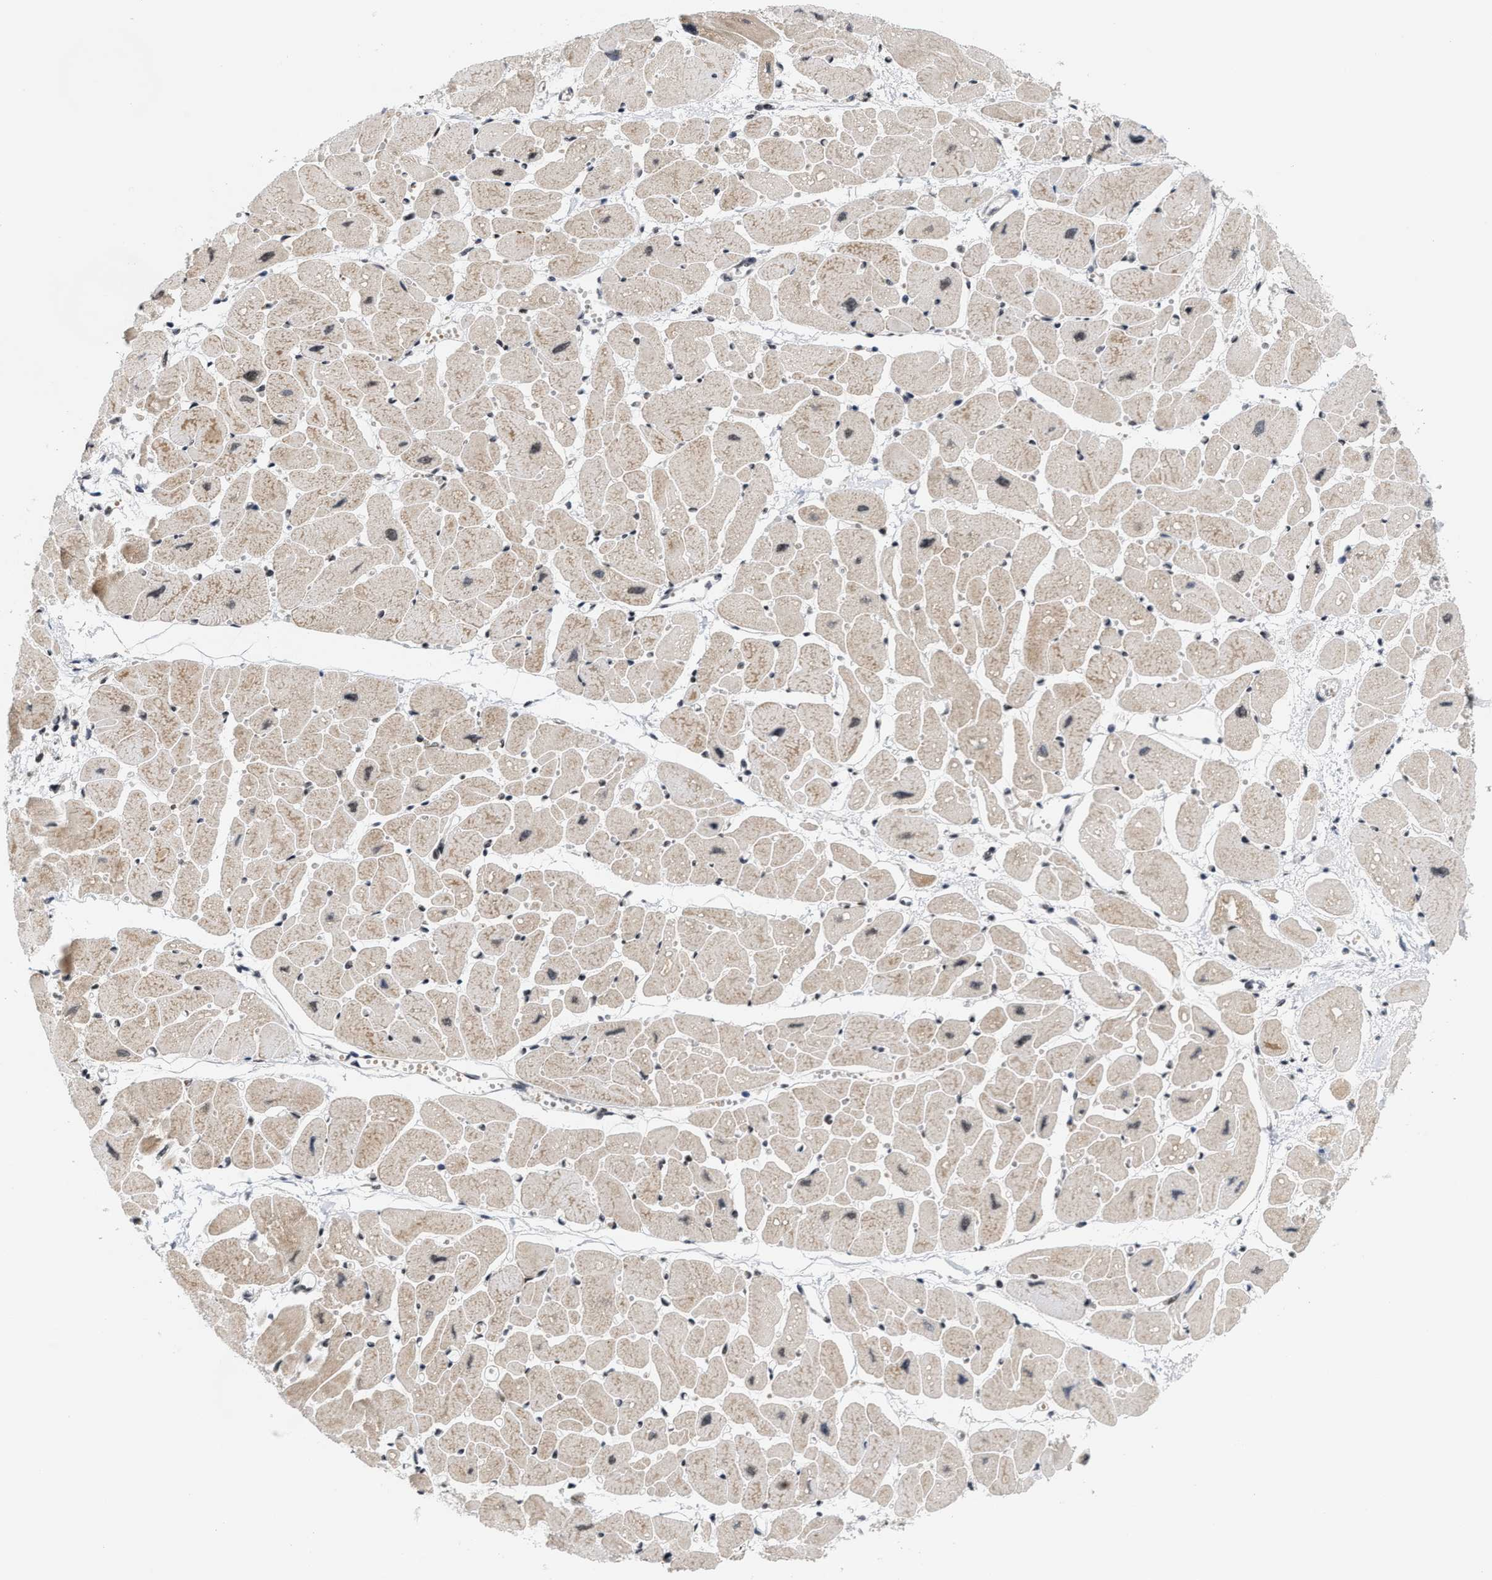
{"staining": {"intensity": "moderate", "quantity": ">75%", "location": "cytoplasmic/membranous,nuclear"}, "tissue": "heart muscle", "cell_type": "Cardiomyocytes", "image_type": "normal", "snomed": [{"axis": "morphology", "description": "Normal tissue, NOS"}, {"axis": "topography", "description": "Heart"}], "caption": "Immunohistochemistry (IHC) (DAB) staining of benign heart muscle reveals moderate cytoplasmic/membranous,nuclear protein expression in about >75% of cardiomyocytes. The staining is performed using DAB (3,3'-diaminobenzidine) brown chromogen to label protein expression. The nuclei are counter-stained blue using hematoxylin.", "gene": "ANKRD6", "patient": {"sex": "female", "age": 54}}